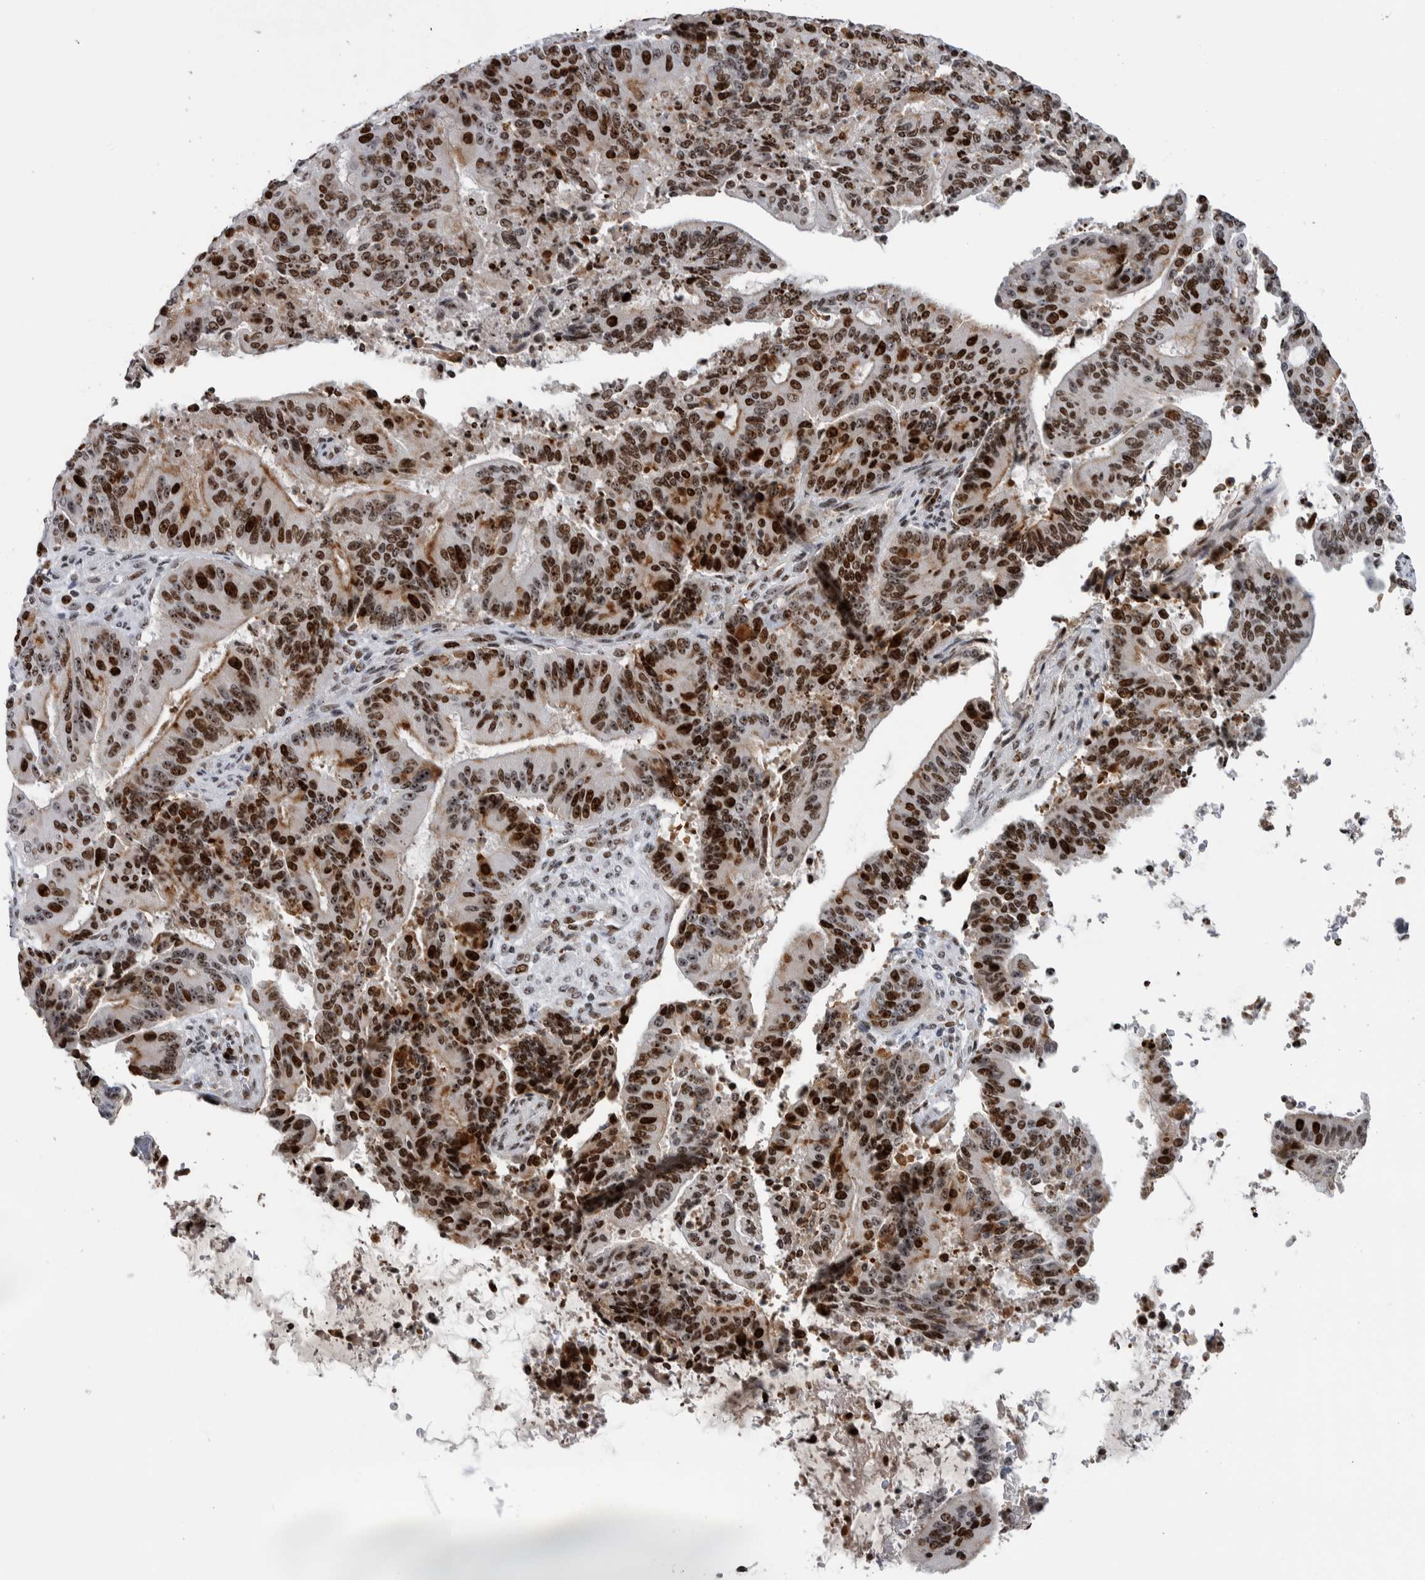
{"staining": {"intensity": "strong", "quantity": ">75%", "location": "nuclear"}, "tissue": "liver cancer", "cell_type": "Tumor cells", "image_type": "cancer", "snomed": [{"axis": "morphology", "description": "Normal tissue, NOS"}, {"axis": "morphology", "description": "Cholangiocarcinoma"}, {"axis": "topography", "description": "Liver"}, {"axis": "topography", "description": "Peripheral nerve tissue"}], "caption": "DAB (3,3'-diaminobenzidine) immunohistochemical staining of liver cholangiocarcinoma exhibits strong nuclear protein positivity in about >75% of tumor cells.", "gene": "TOP2B", "patient": {"sex": "female", "age": 73}}